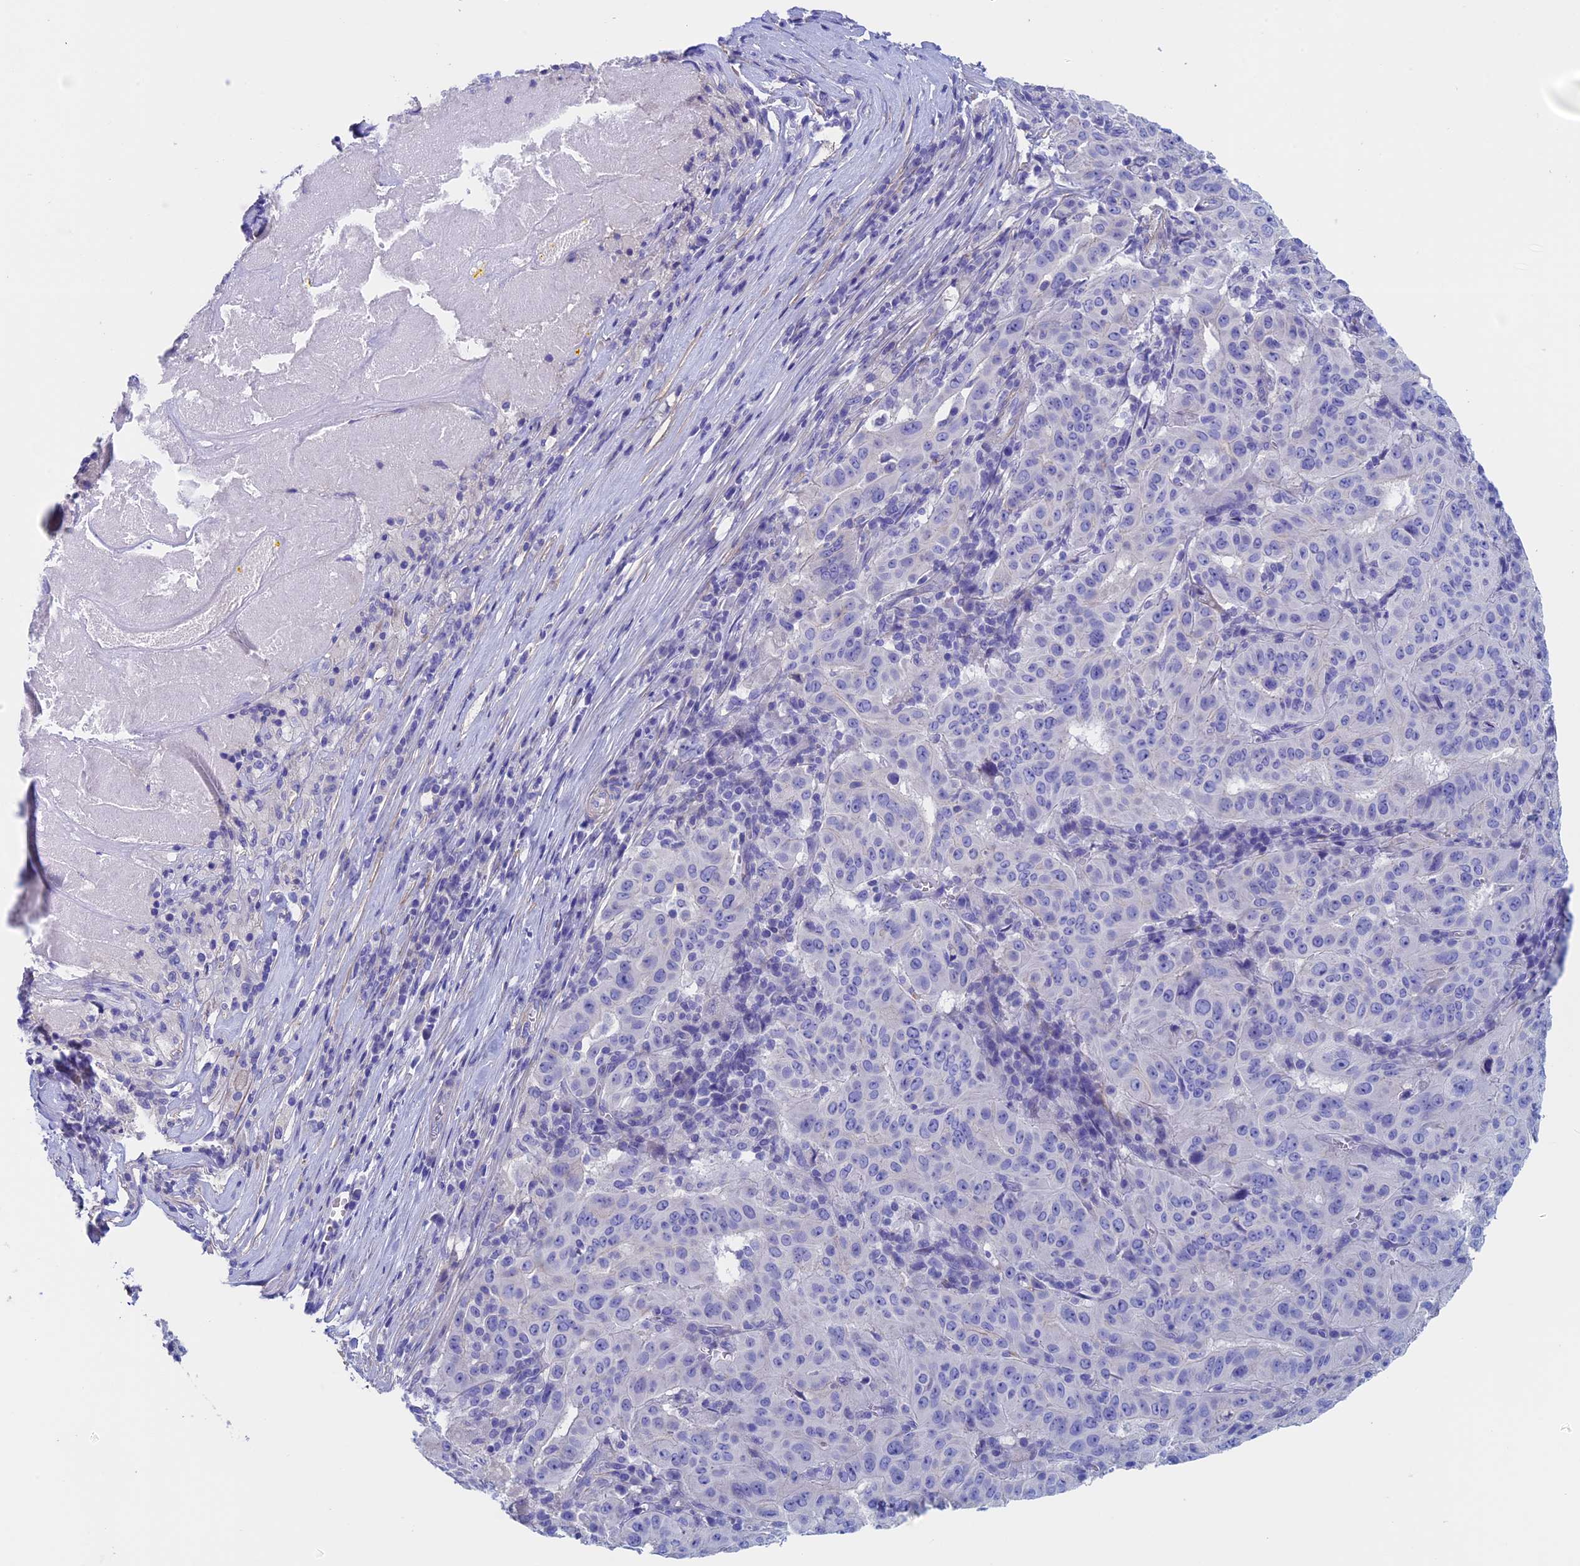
{"staining": {"intensity": "negative", "quantity": "none", "location": "none"}, "tissue": "pancreatic cancer", "cell_type": "Tumor cells", "image_type": "cancer", "snomed": [{"axis": "morphology", "description": "Adenocarcinoma, NOS"}, {"axis": "topography", "description": "Pancreas"}], "caption": "Pancreatic cancer (adenocarcinoma) stained for a protein using IHC displays no staining tumor cells.", "gene": "ADH7", "patient": {"sex": "male", "age": 63}}